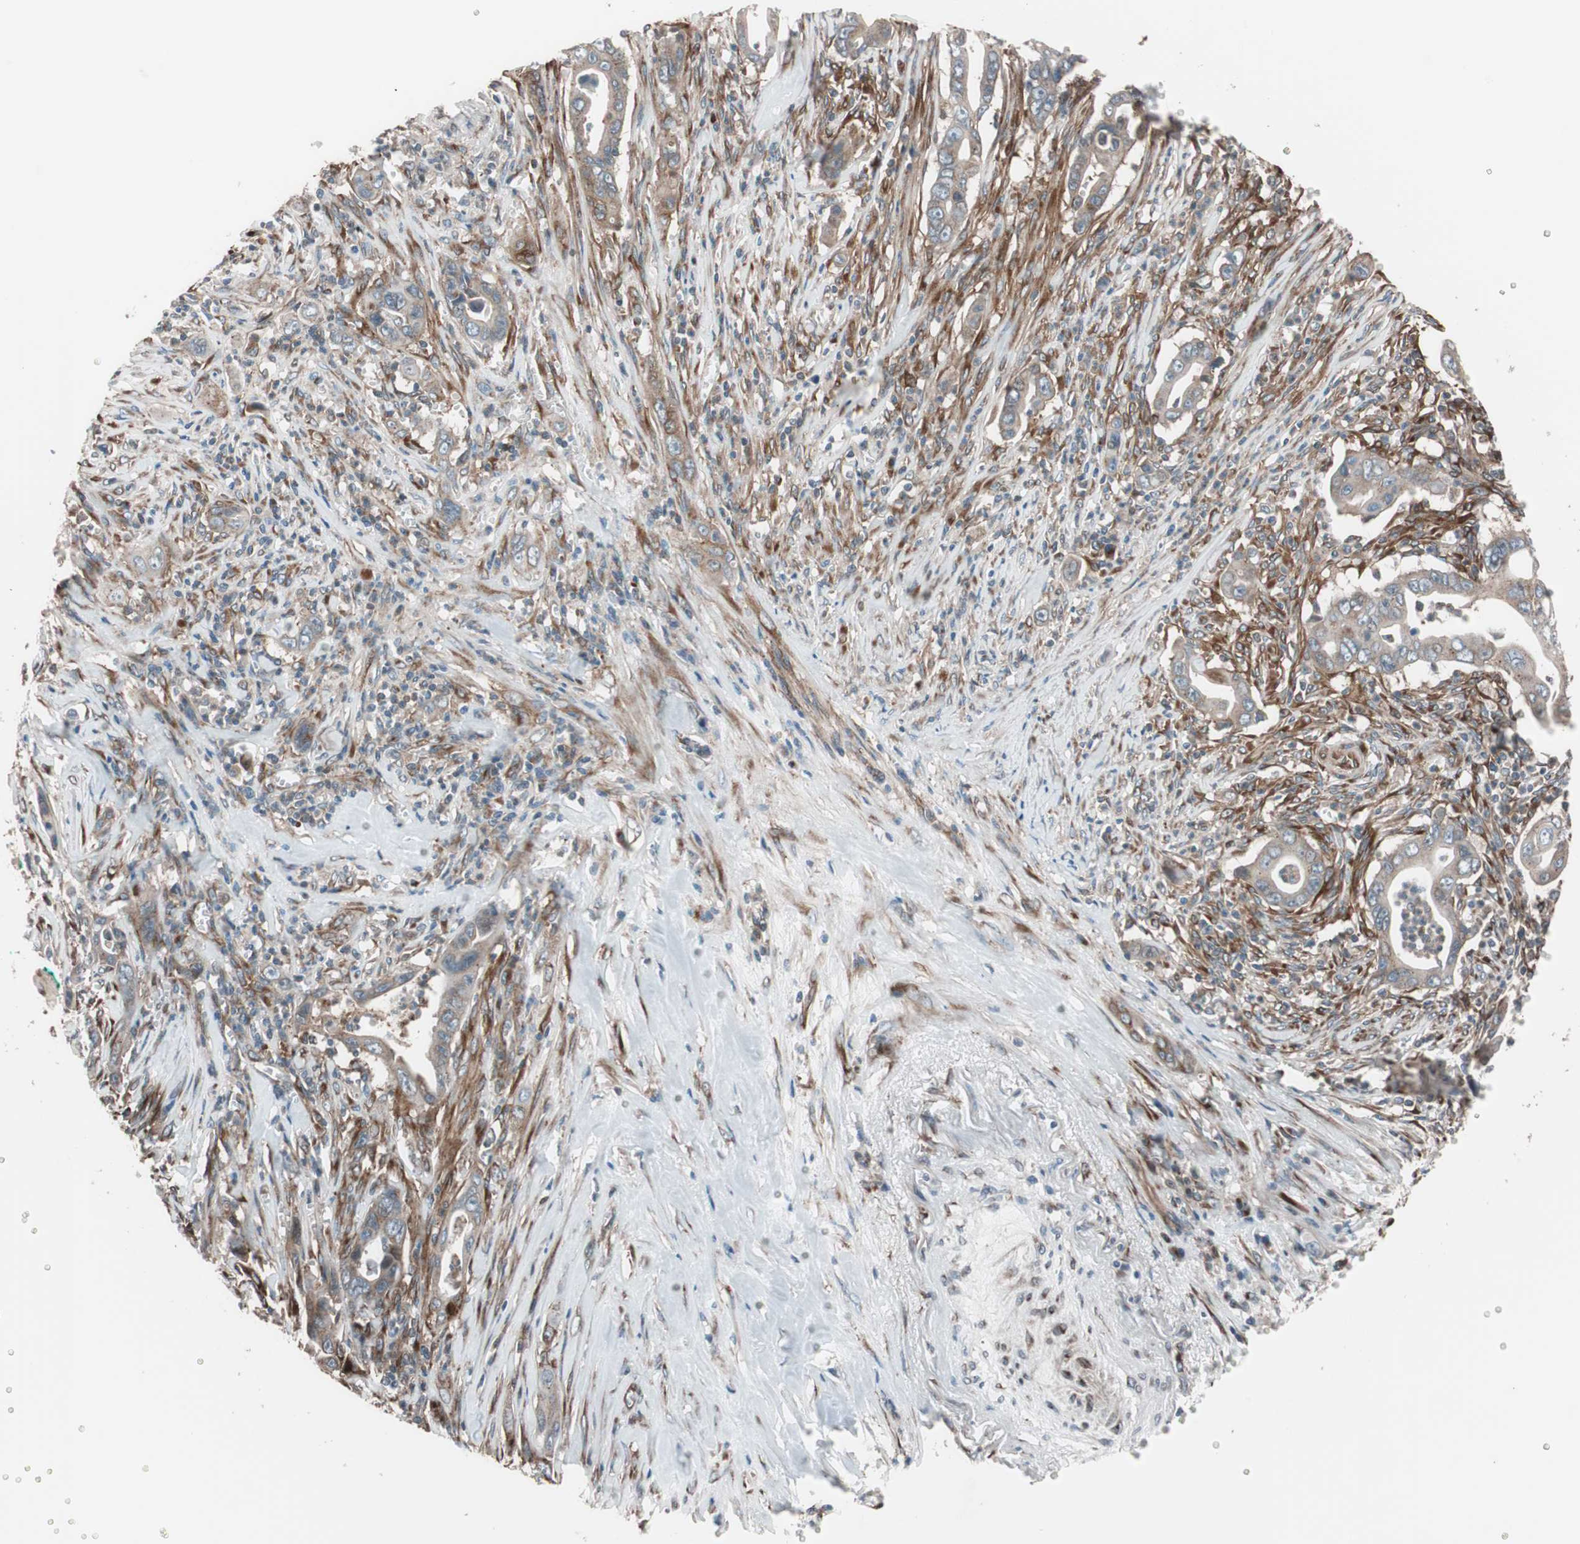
{"staining": {"intensity": "moderate", "quantity": ">75%", "location": "cytoplasmic/membranous"}, "tissue": "pancreatic cancer", "cell_type": "Tumor cells", "image_type": "cancer", "snomed": [{"axis": "morphology", "description": "Adenocarcinoma, NOS"}, {"axis": "topography", "description": "Pancreas"}], "caption": "High-power microscopy captured an immunohistochemistry image of pancreatic cancer, revealing moderate cytoplasmic/membranous positivity in about >75% of tumor cells.", "gene": "SEC31A", "patient": {"sex": "male", "age": 59}}